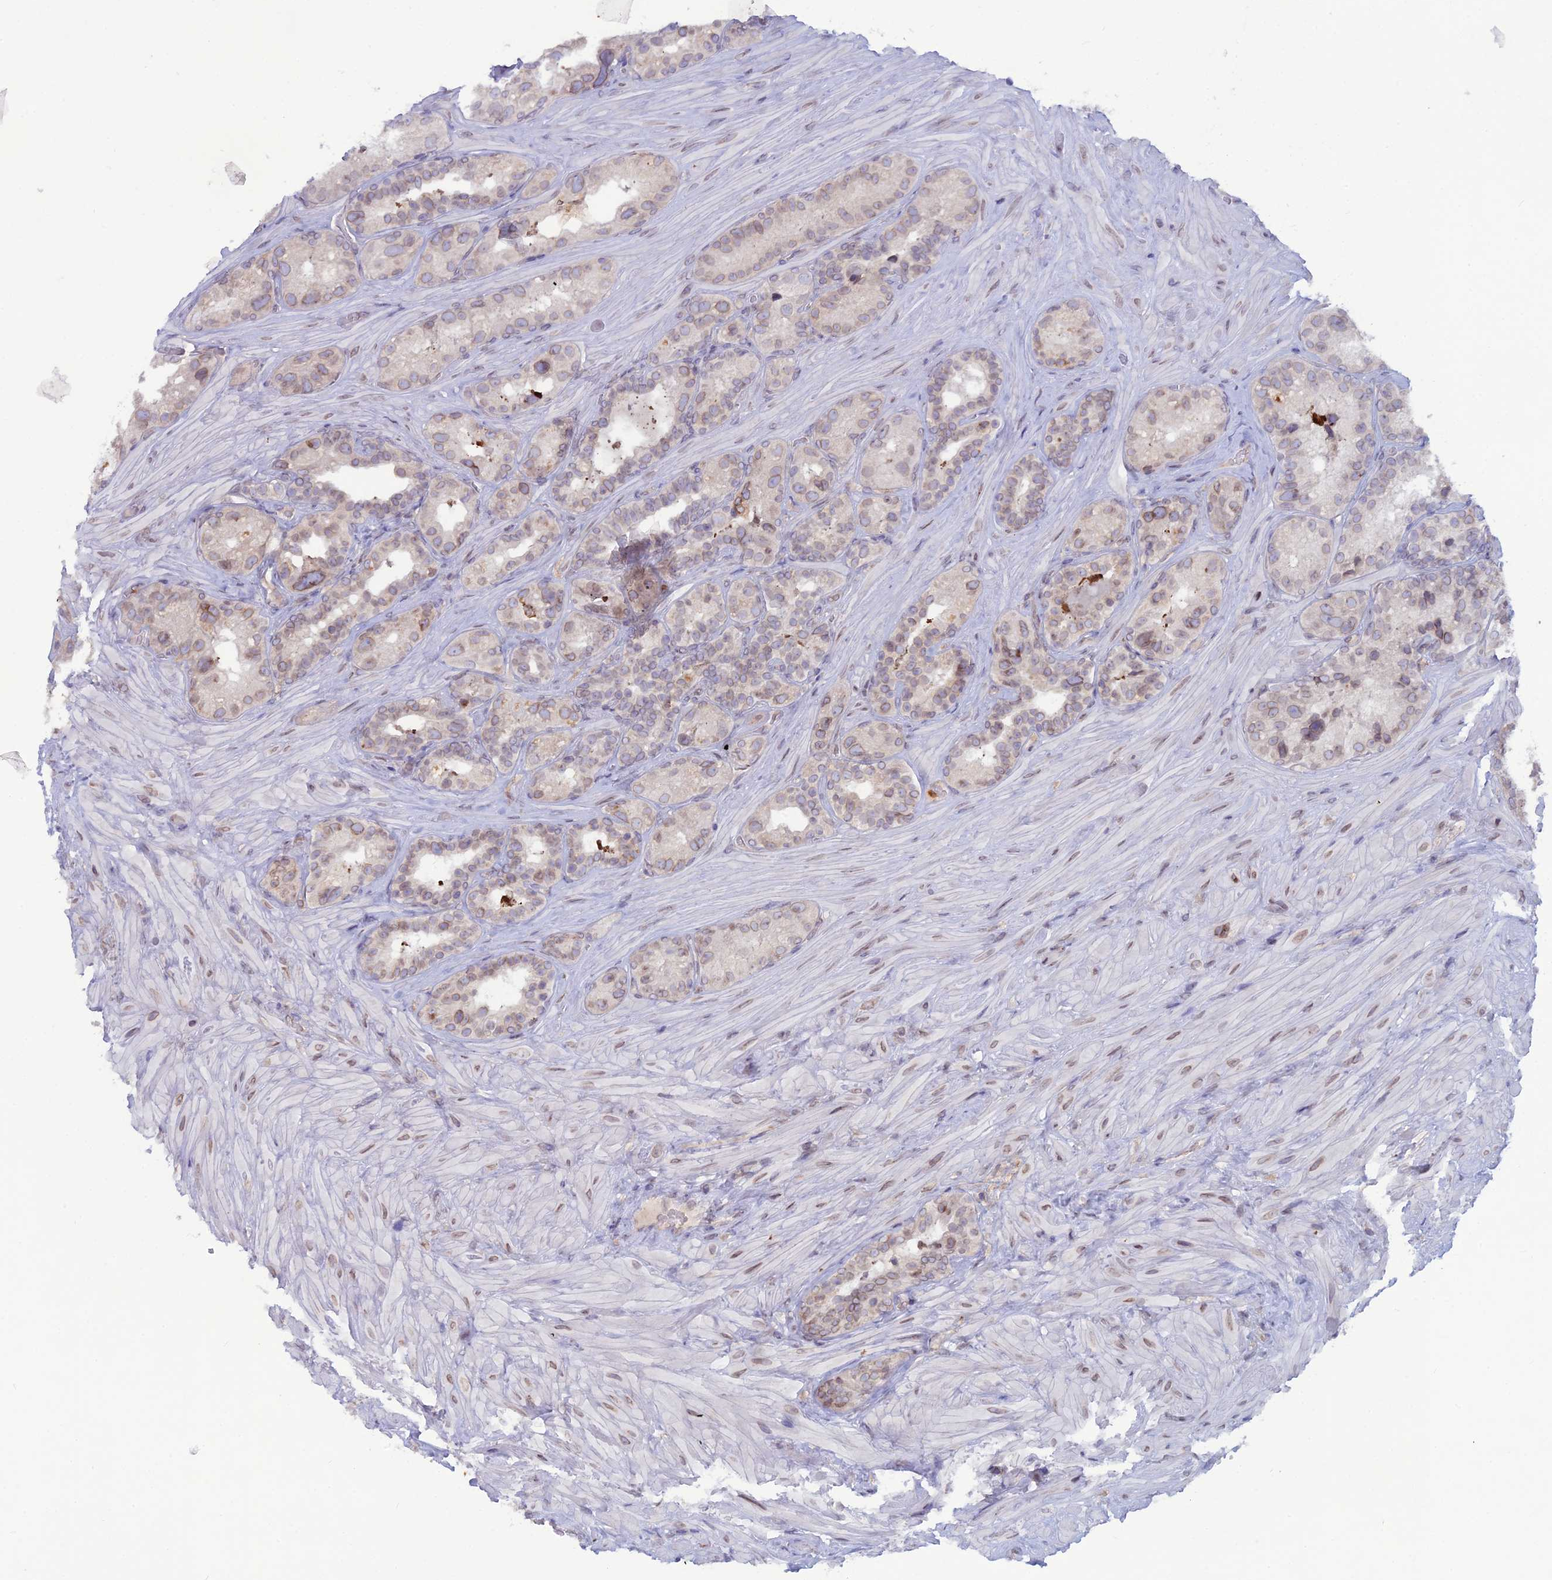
{"staining": {"intensity": "moderate", "quantity": "<25%", "location": "nuclear"}, "tissue": "seminal vesicle", "cell_type": "Glandular cells", "image_type": "normal", "snomed": [{"axis": "morphology", "description": "Normal tissue, NOS"}, {"axis": "topography", "description": "Seminal veicle"}, {"axis": "topography", "description": "Peripheral nerve tissue"}], "caption": "Protein positivity by immunohistochemistry demonstrates moderate nuclear expression in about <25% of glandular cells in benign seminal vesicle.", "gene": "WDR46", "patient": {"sex": "male", "age": 67}}